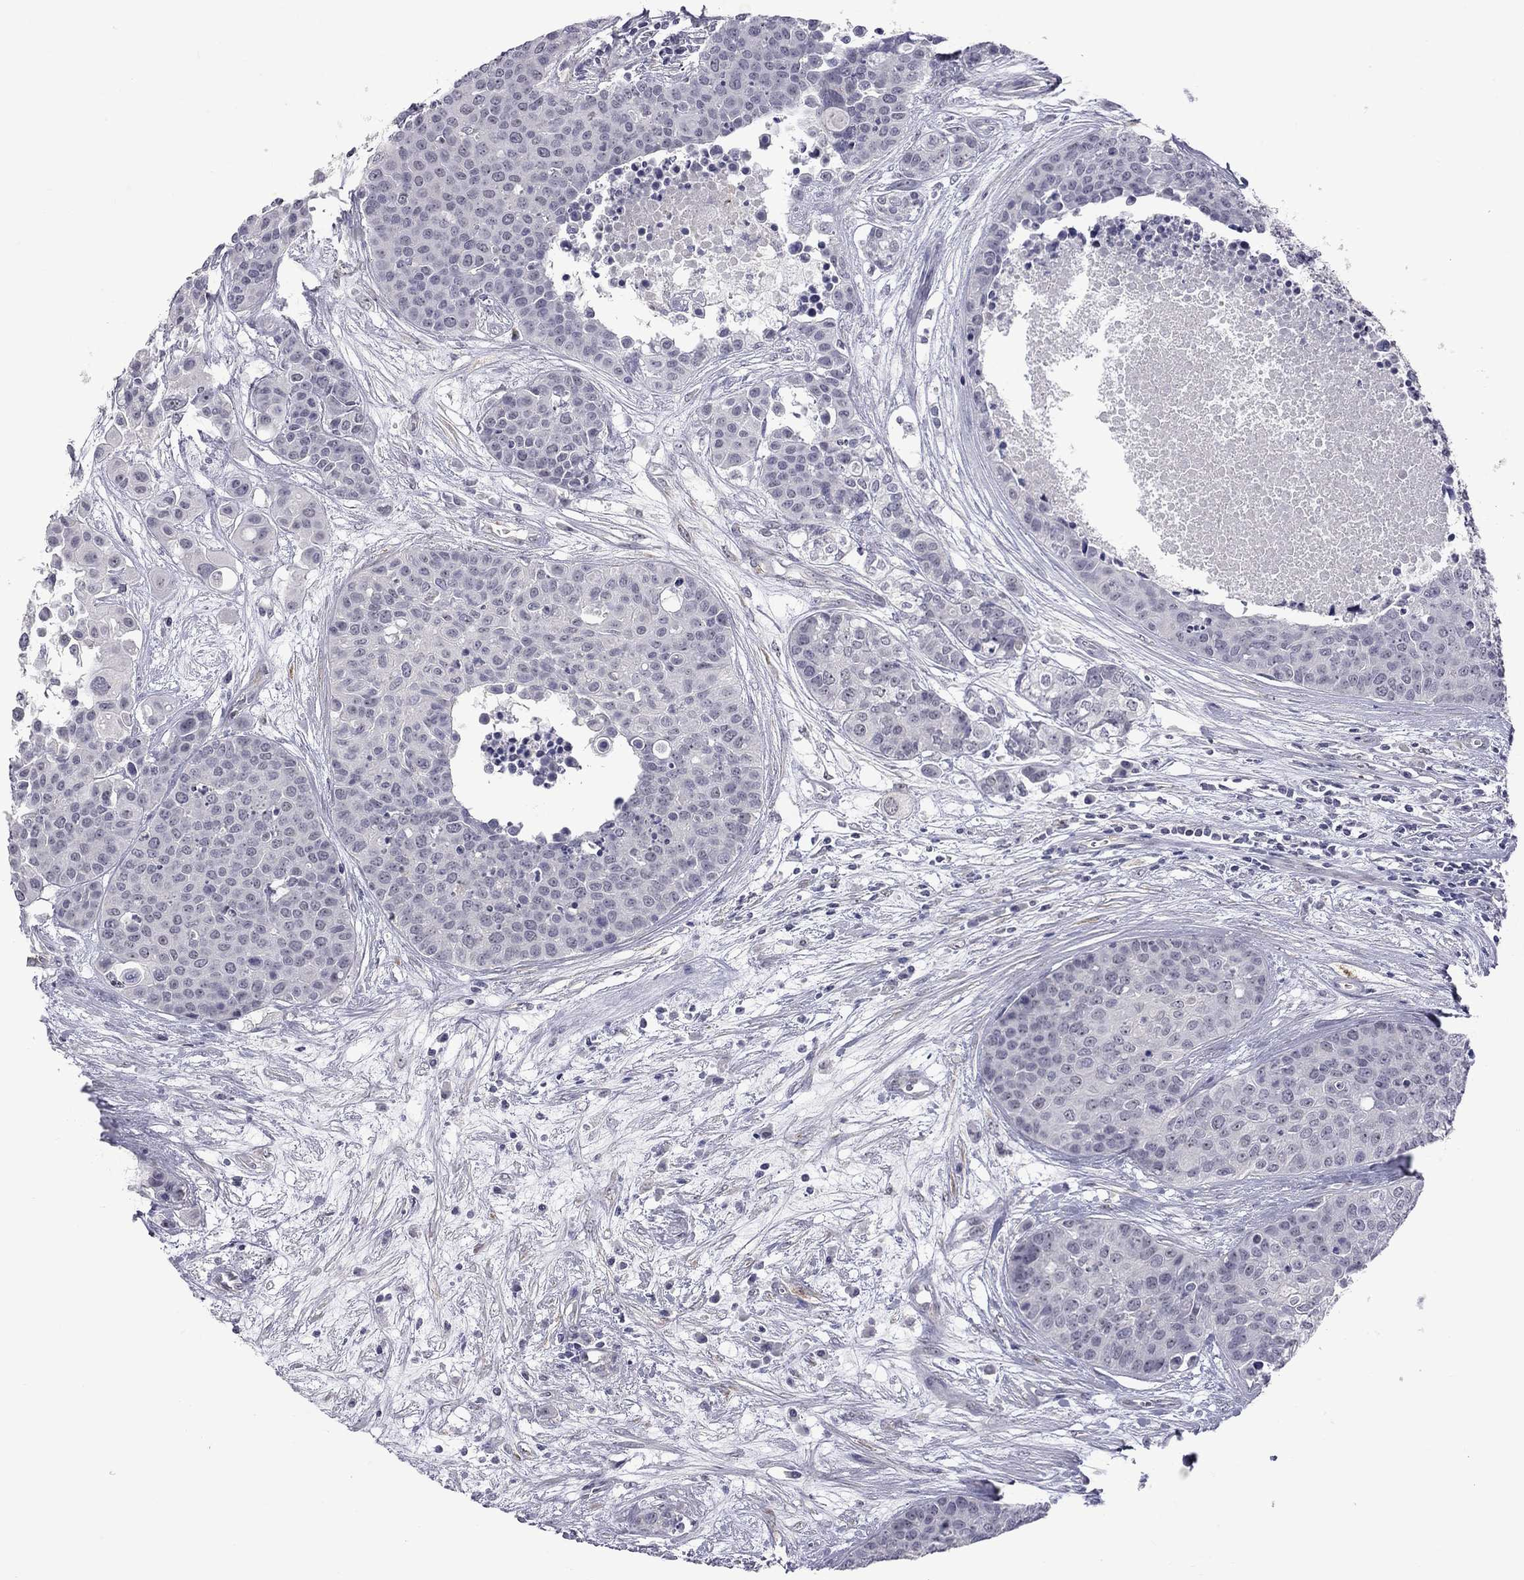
{"staining": {"intensity": "negative", "quantity": "none", "location": "none"}, "tissue": "carcinoid", "cell_type": "Tumor cells", "image_type": "cancer", "snomed": [{"axis": "morphology", "description": "Carcinoid, malignant, NOS"}, {"axis": "topography", "description": "Colon"}], "caption": "There is no significant positivity in tumor cells of carcinoid.", "gene": "GSG1L", "patient": {"sex": "male", "age": 81}}